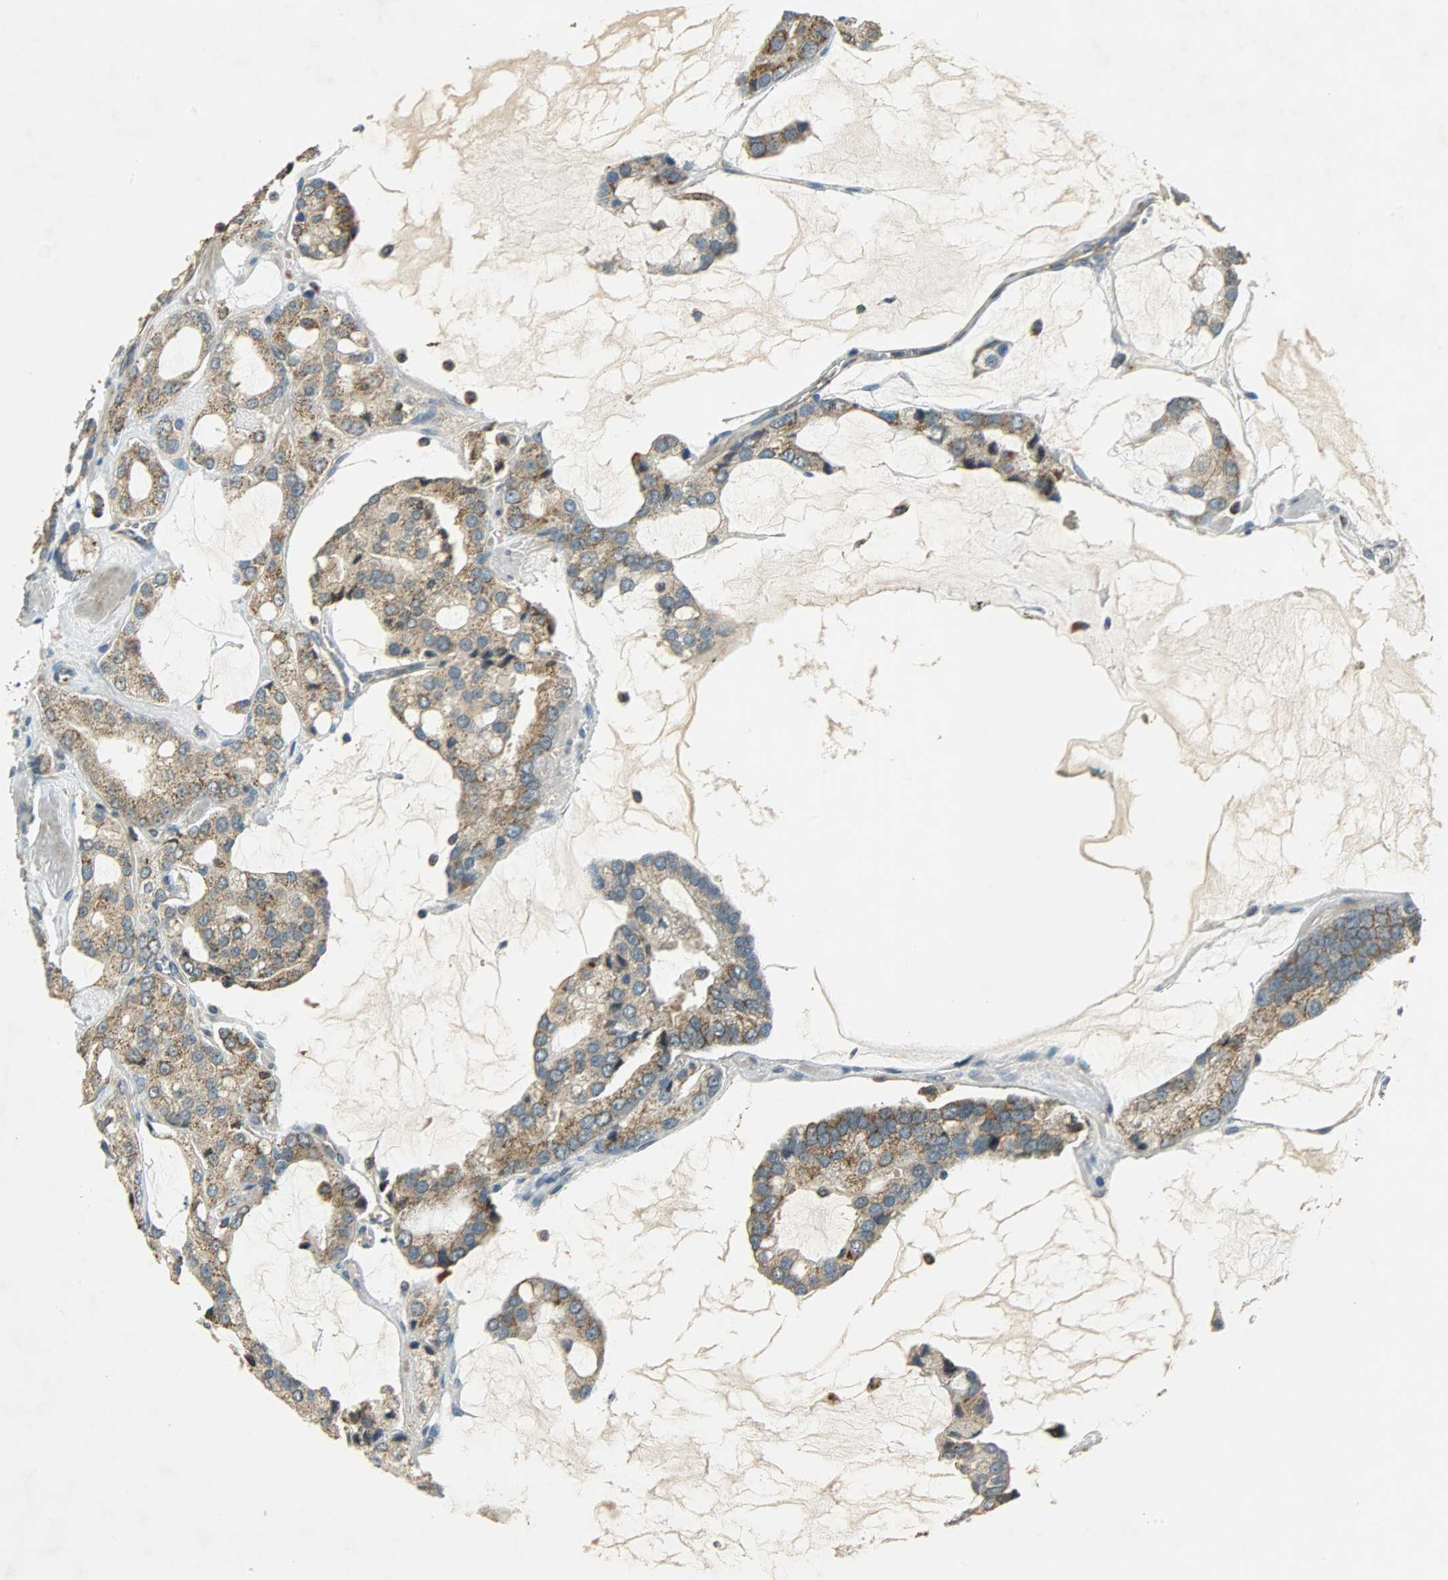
{"staining": {"intensity": "weak", "quantity": ">75%", "location": "cytoplasmic/membranous"}, "tissue": "prostate cancer", "cell_type": "Tumor cells", "image_type": "cancer", "snomed": [{"axis": "morphology", "description": "Adenocarcinoma, High grade"}, {"axis": "topography", "description": "Prostate"}], "caption": "An immunohistochemistry (IHC) image of tumor tissue is shown. Protein staining in brown highlights weak cytoplasmic/membranous positivity in high-grade adenocarcinoma (prostate) within tumor cells. The staining is performed using DAB brown chromogen to label protein expression. The nuclei are counter-stained blue using hematoxylin.", "gene": "HDHD5", "patient": {"sex": "male", "age": 67}}